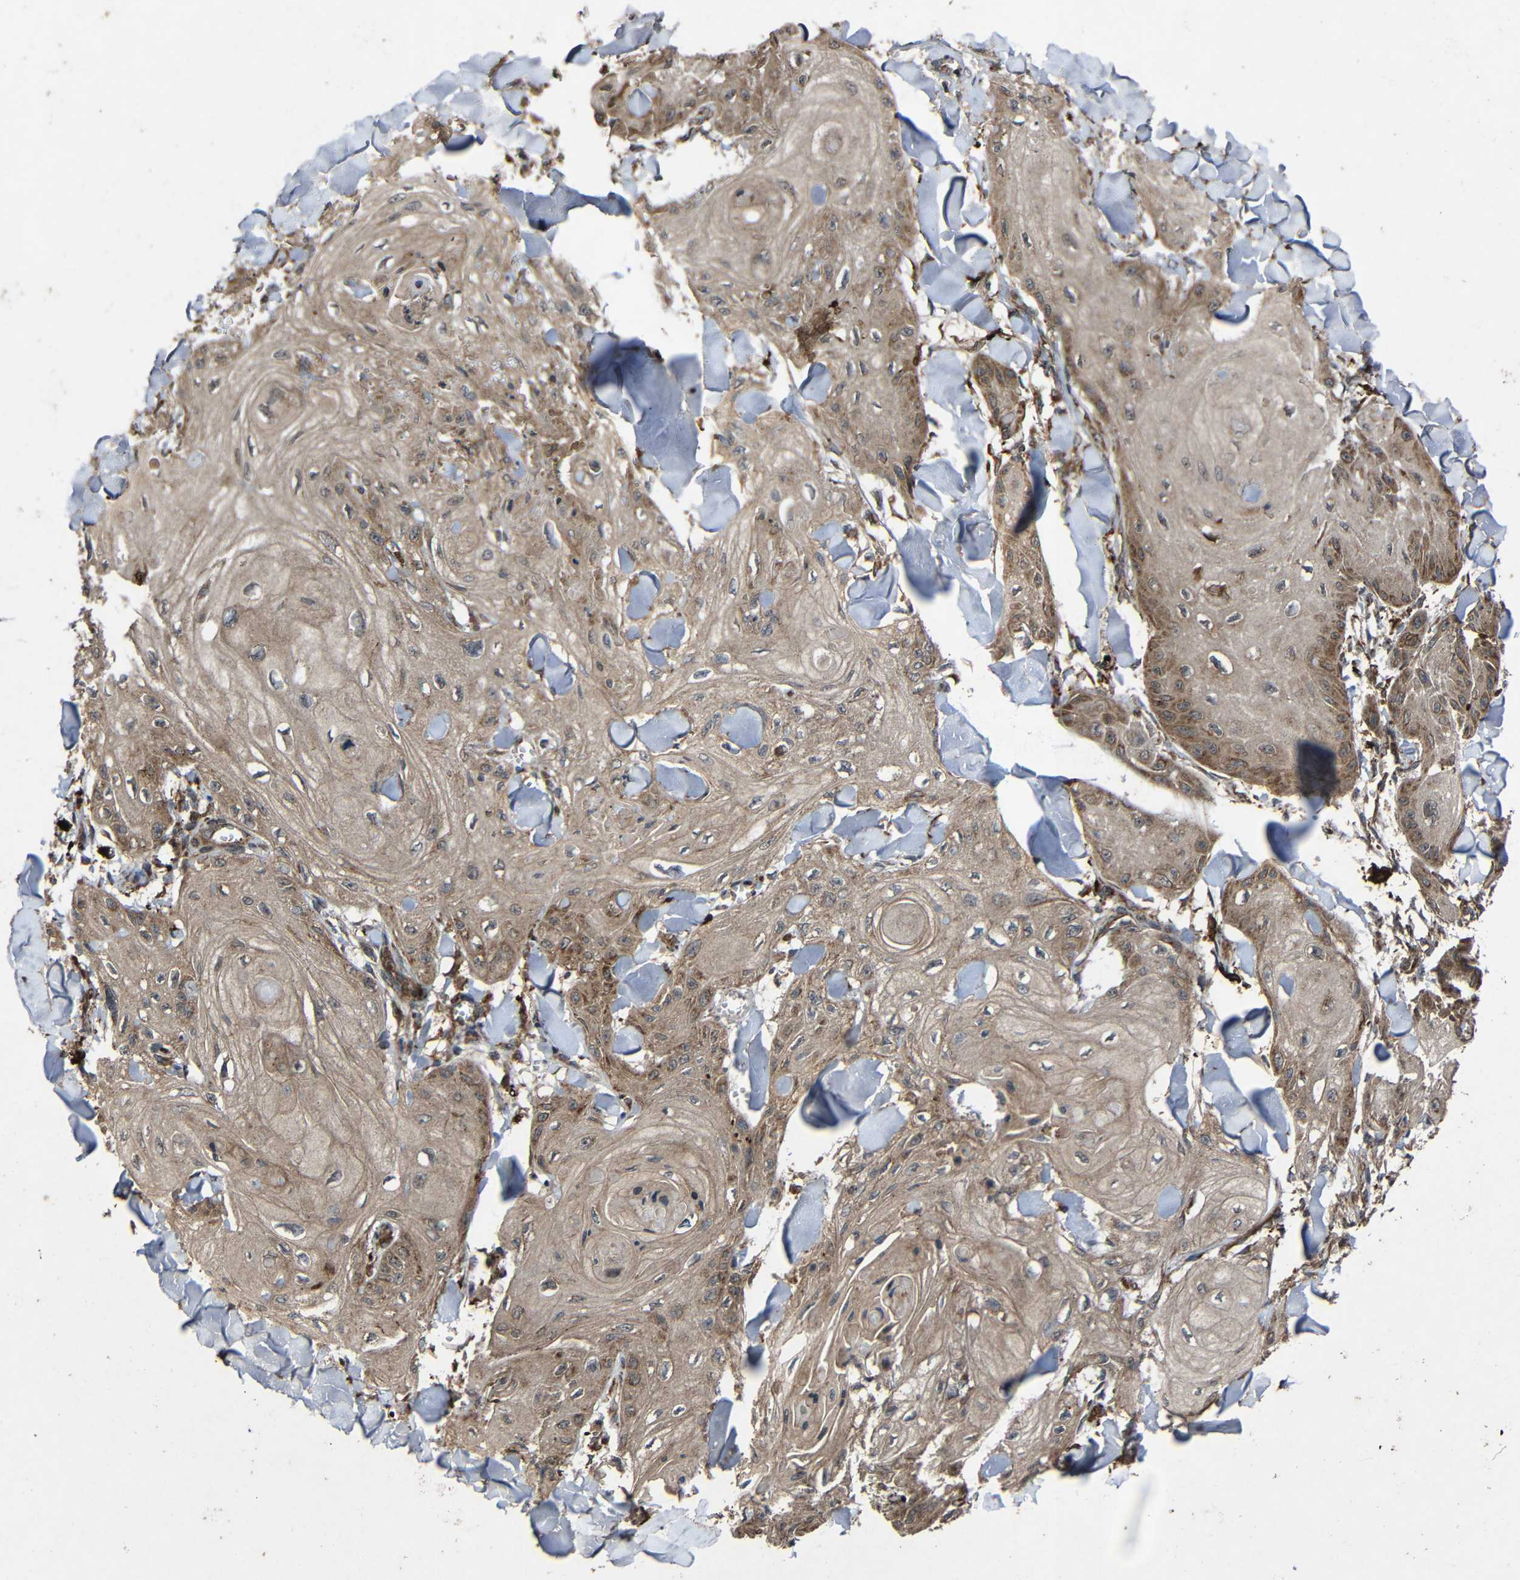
{"staining": {"intensity": "moderate", "quantity": ">75%", "location": "cytoplasmic/membranous"}, "tissue": "skin cancer", "cell_type": "Tumor cells", "image_type": "cancer", "snomed": [{"axis": "morphology", "description": "Squamous cell carcinoma, NOS"}, {"axis": "topography", "description": "Skin"}], "caption": "IHC of skin cancer displays medium levels of moderate cytoplasmic/membranous staining in approximately >75% of tumor cells. Immunohistochemistry (ihc) stains the protein in brown and the nuclei are stained blue.", "gene": "C1GALT1", "patient": {"sex": "male", "age": 74}}